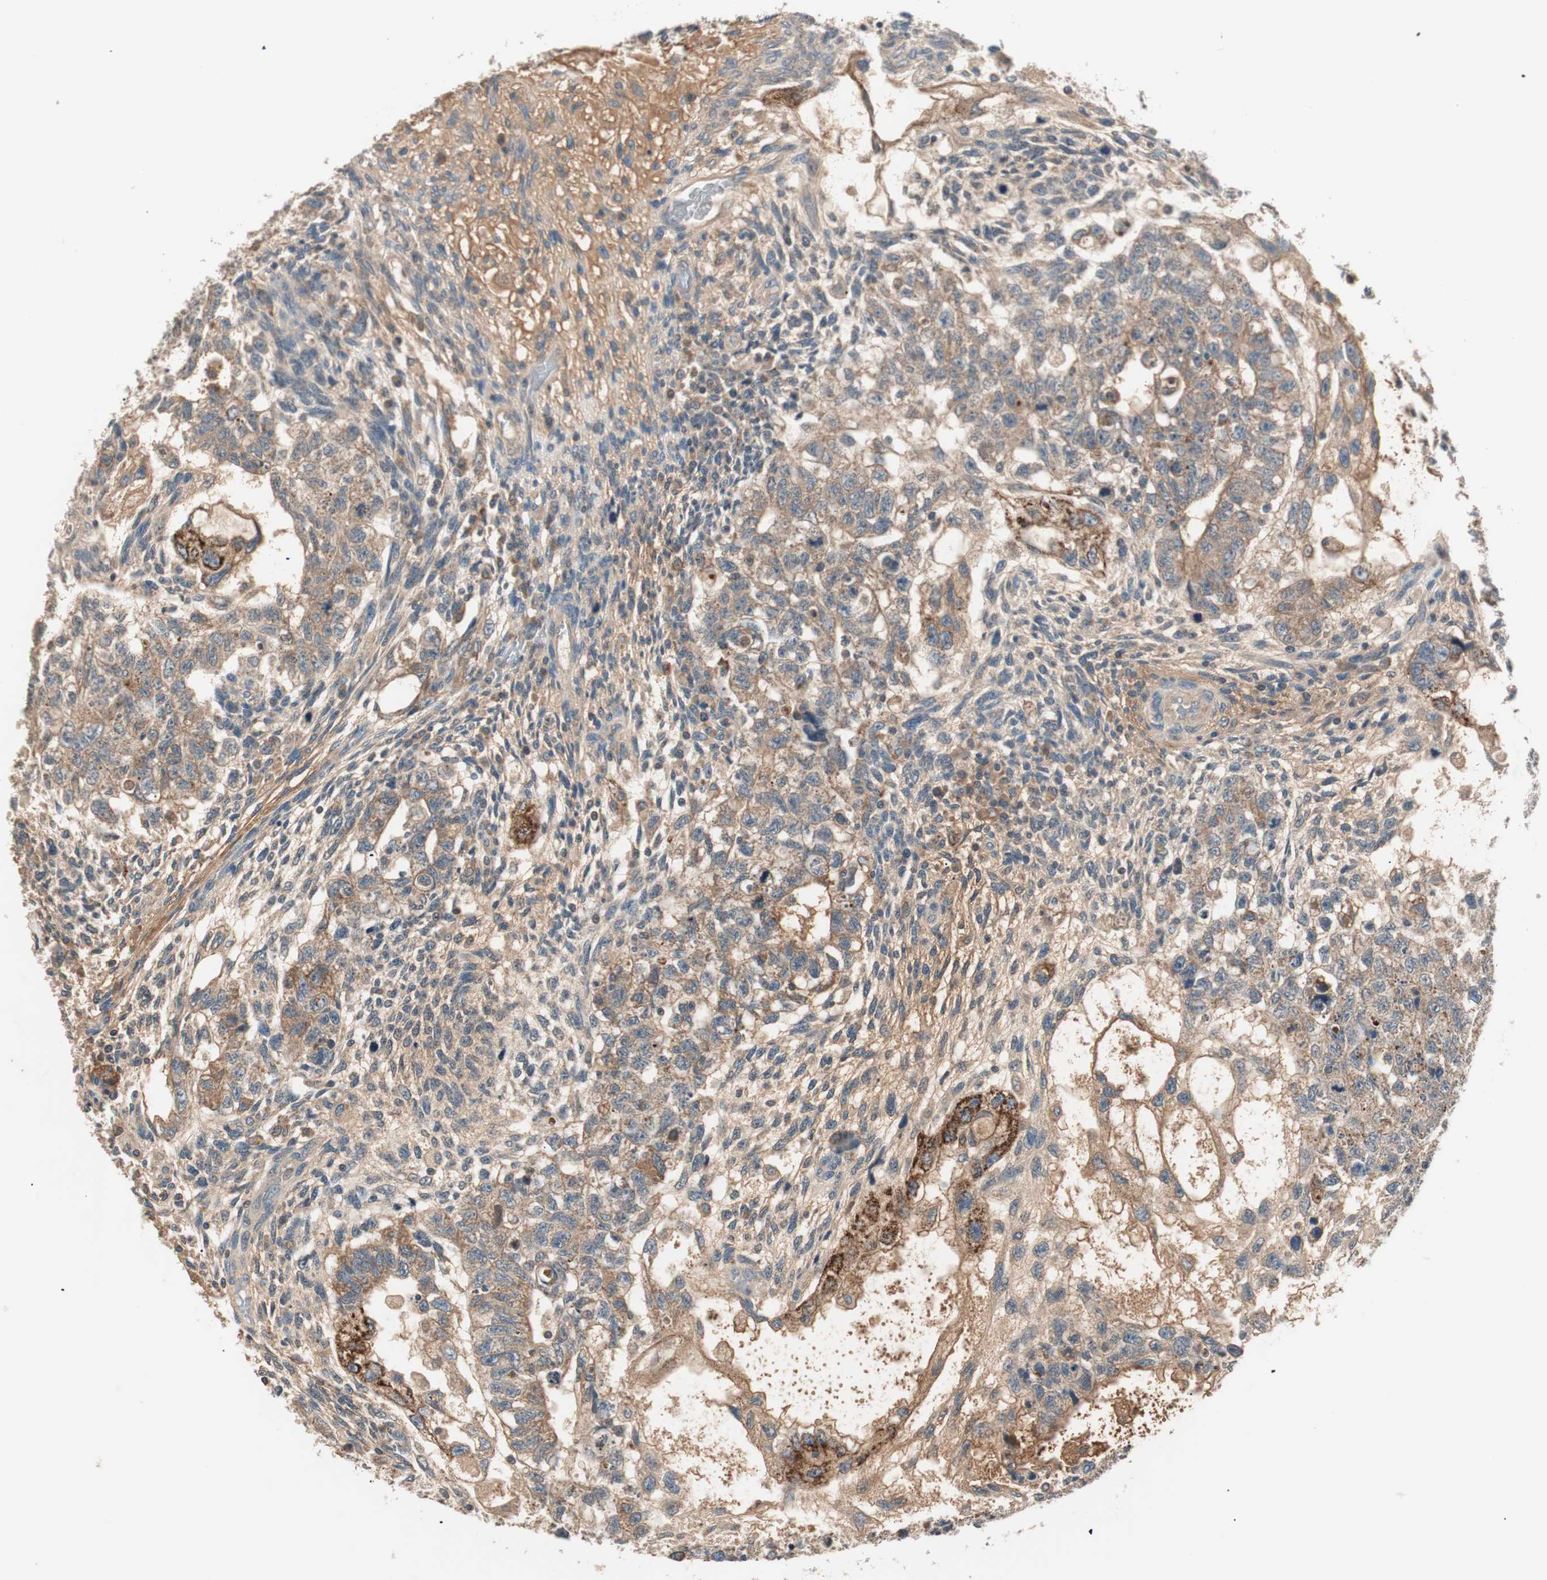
{"staining": {"intensity": "moderate", "quantity": ">75%", "location": "cytoplasmic/membranous"}, "tissue": "testis cancer", "cell_type": "Tumor cells", "image_type": "cancer", "snomed": [{"axis": "morphology", "description": "Normal tissue, NOS"}, {"axis": "morphology", "description": "Carcinoma, Embryonal, NOS"}, {"axis": "topography", "description": "Testis"}], "caption": "Immunohistochemical staining of testis embryonal carcinoma shows moderate cytoplasmic/membranous protein expression in about >75% of tumor cells.", "gene": "HPN", "patient": {"sex": "male", "age": 36}}